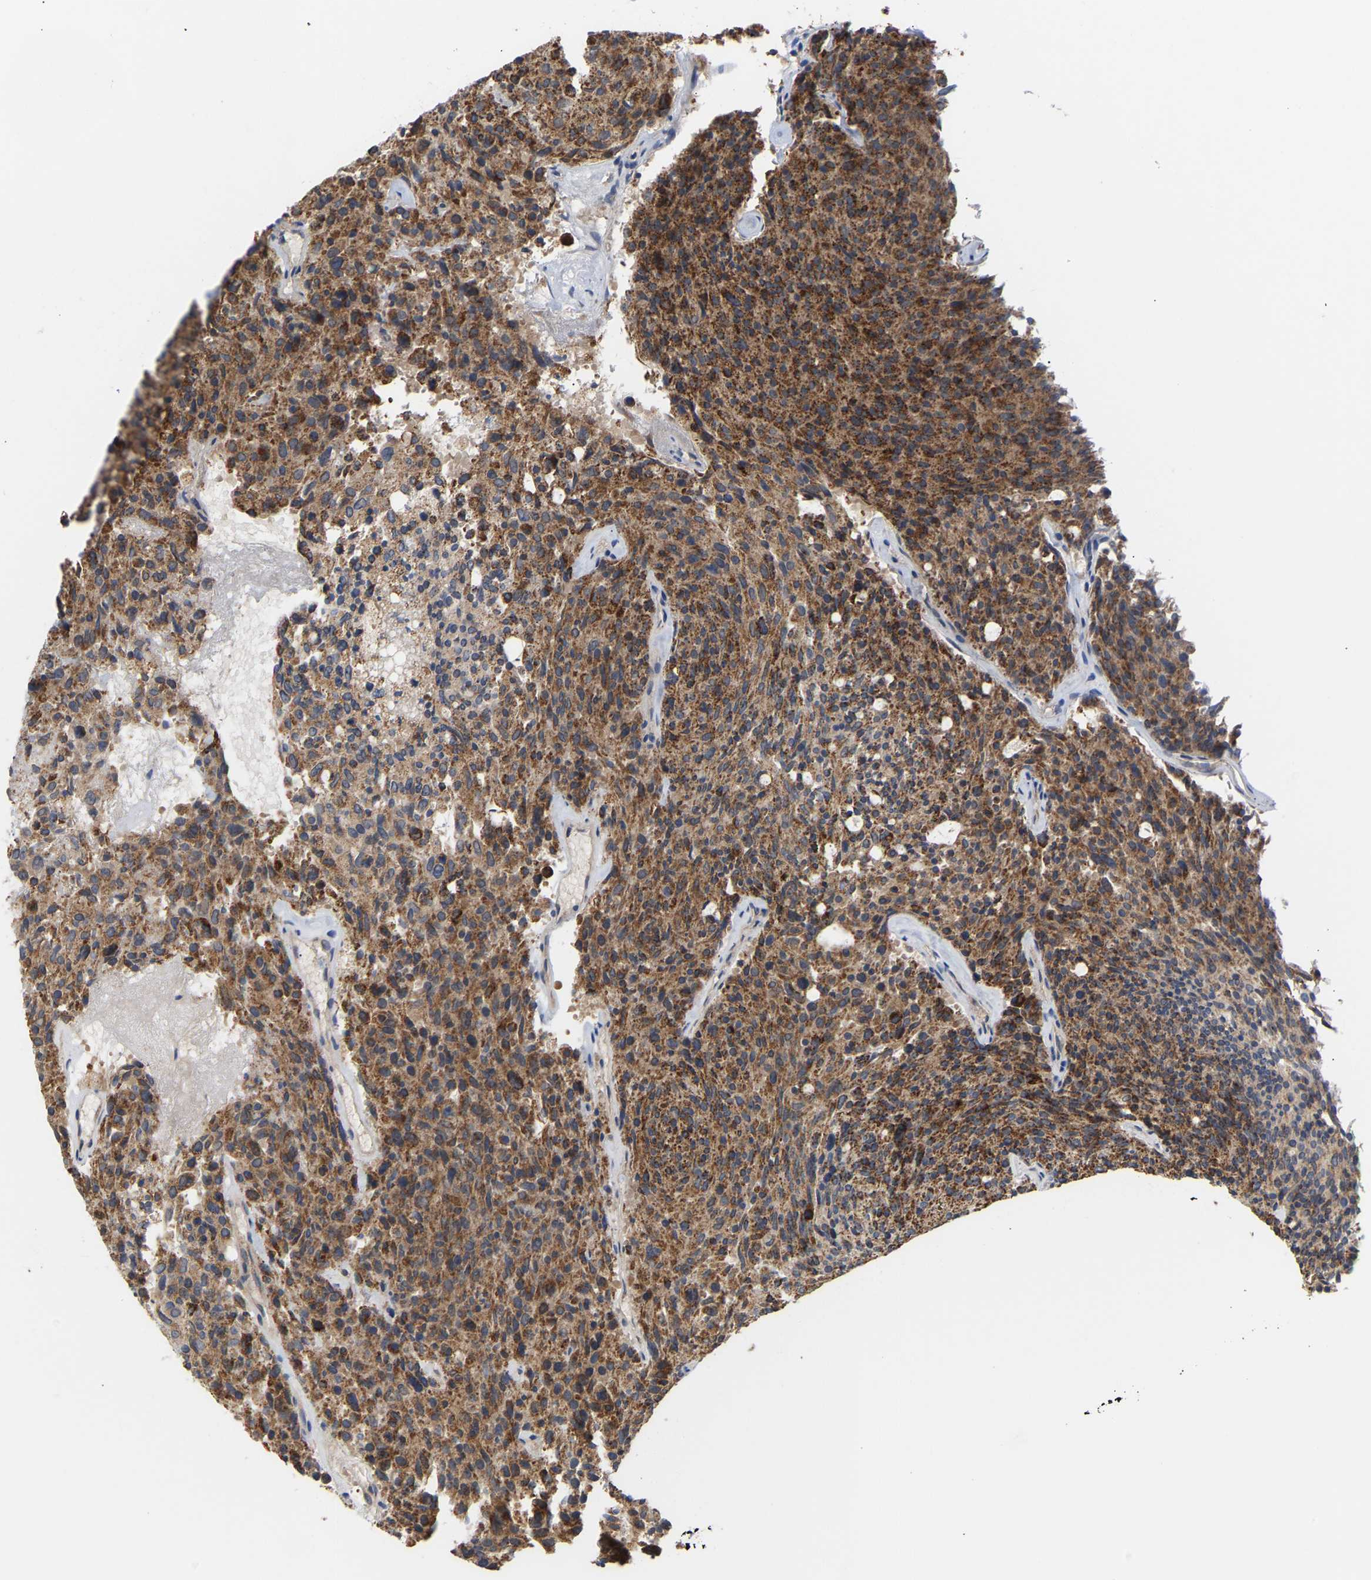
{"staining": {"intensity": "strong", "quantity": ">75%", "location": "cytoplasmic/membranous"}, "tissue": "carcinoid", "cell_type": "Tumor cells", "image_type": "cancer", "snomed": [{"axis": "morphology", "description": "Carcinoid, malignant, NOS"}, {"axis": "topography", "description": "Pancreas"}], "caption": "Tumor cells display high levels of strong cytoplasmic/membranous staining in approximately >75% of cells in carcinoid (malignant).", "gene": "TPMT", "patient": {"sex": "female", "age": 54}}